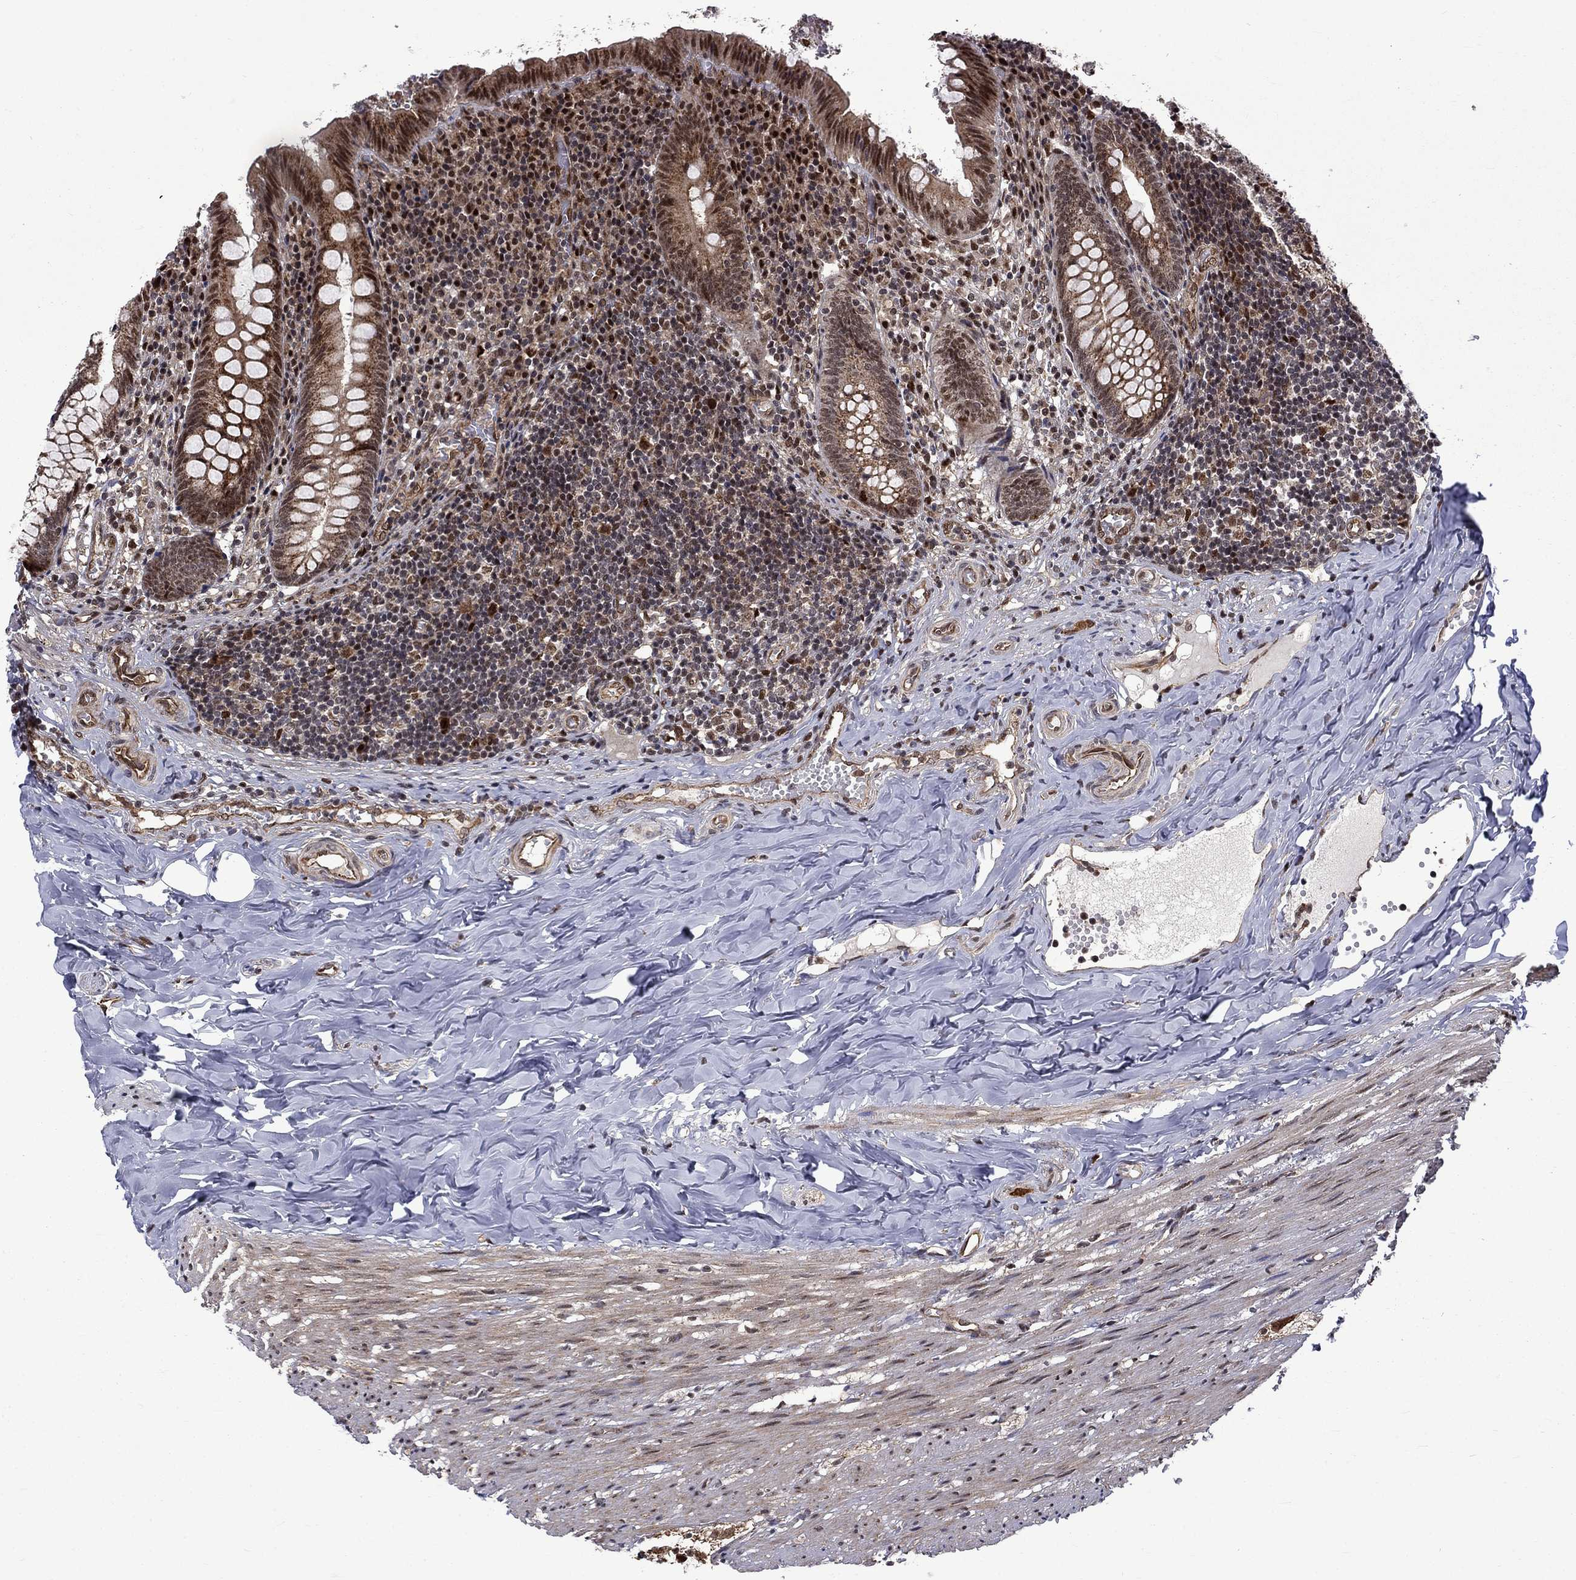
{"staining": {"intensity": "moderate", "quantity": ">75%", "location": "cytoplasmic/membranous,nuclear"}, "tissue": "appendix", "cell_type": "Glandular cells", "image_type": "normal", "snomed": [{"axis": "morphology", "description": "Normal tissue, NOS"}, {"axis": "topography", "description": "Appendix"}], "caption": "Brown immunohistochemical staining in unremarkable human appendix shows moderate cytoplasmic/membranous,nuclear positivity in approximately >75% of glandular cells. Using DAB (3,3'-diaminobenzidine) (brown) and hematoxylin (blue) stains, captured at high magnification using brightfield microscopy.", "gene": "KPNA3", "patient": {"sex": "female", "age": 23}}